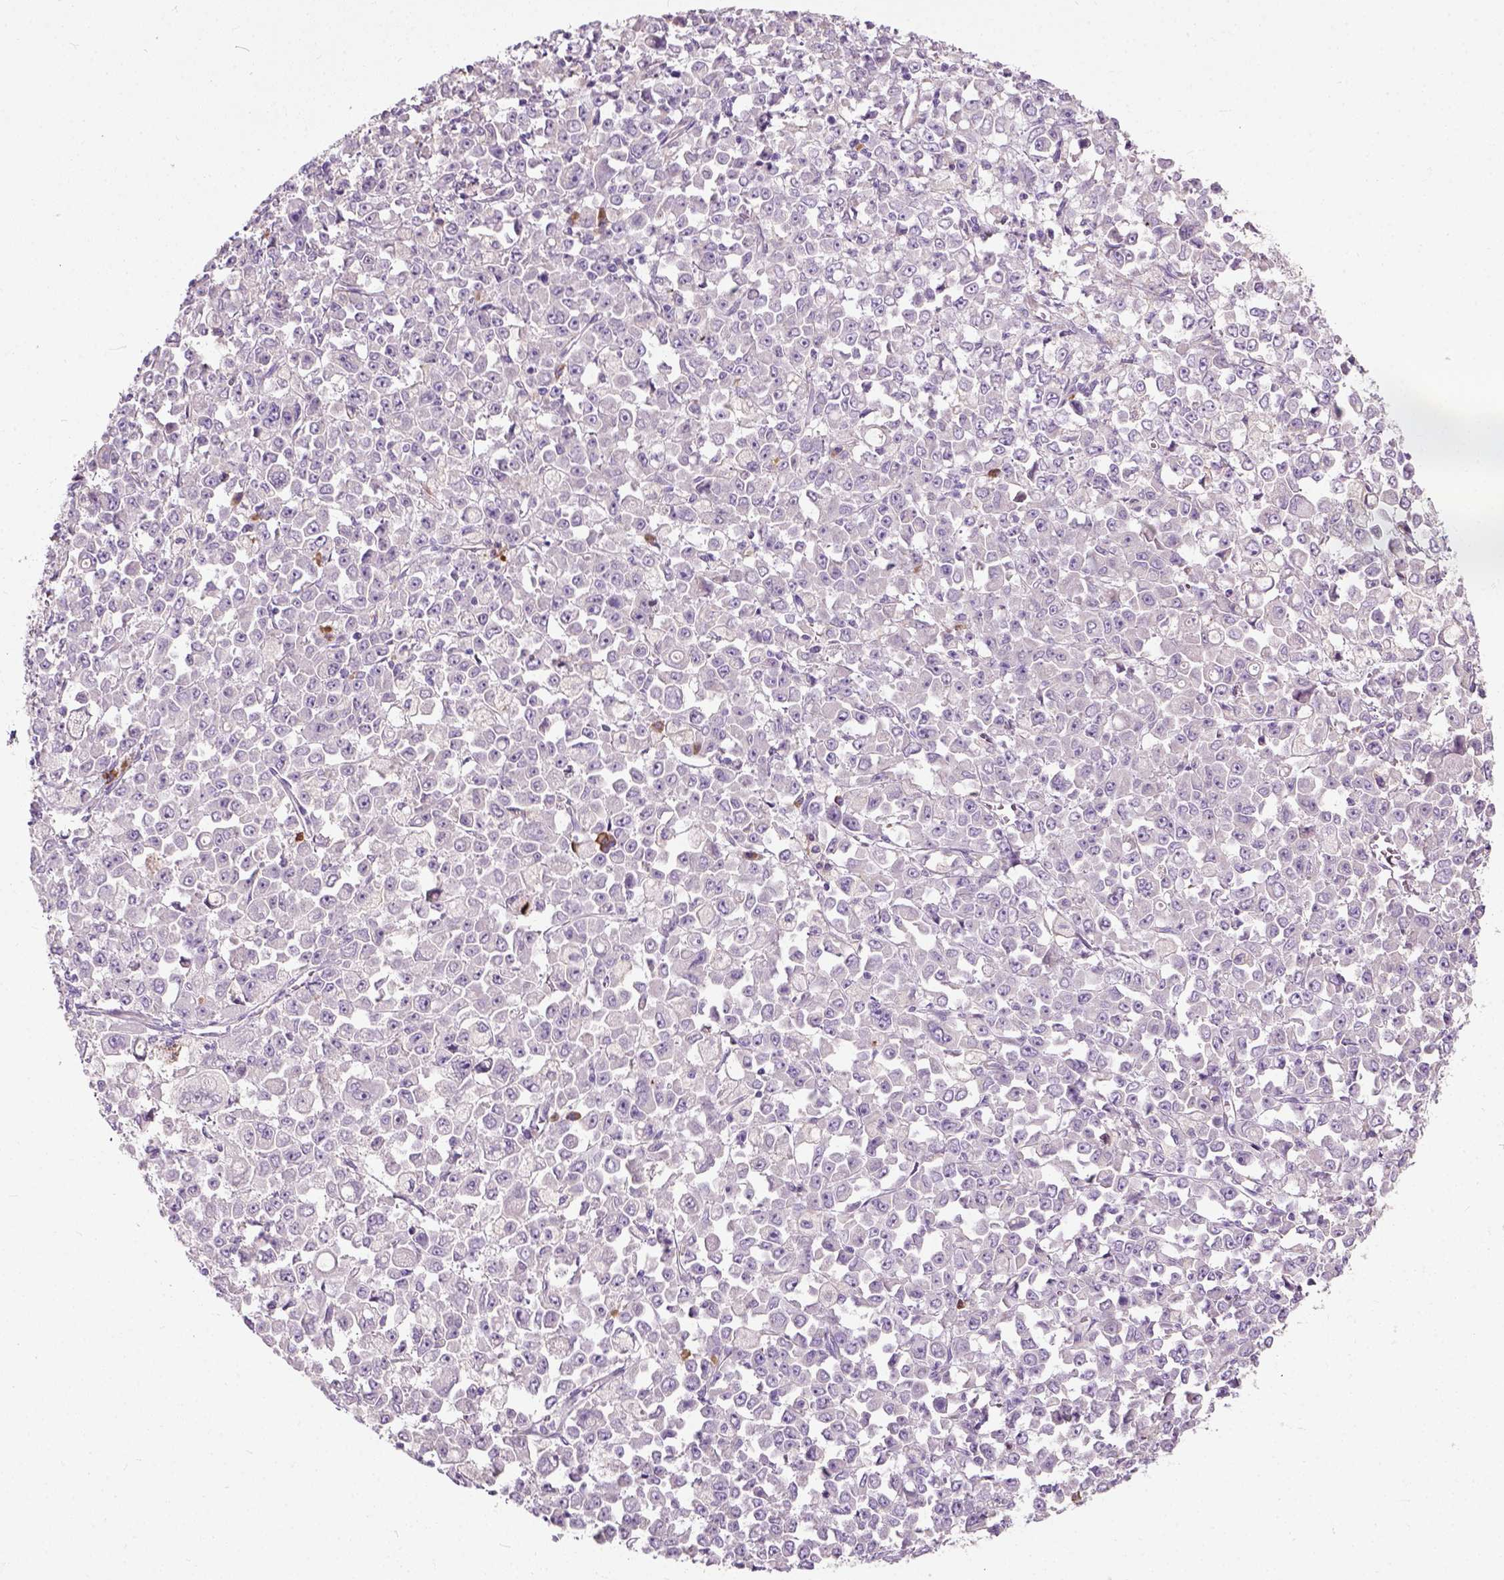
{"staining": {"intensity": "negative", "quantity": "none", "location": "none"}, "tissue": "stomach cancer", "cell_type": "Tumor cells", "image_type": "cancer", "snomed": [{"axis": "morphology", "description": "Adenocarcinoma, NOS"}, {"axis": "topography", "description": "Stomach, upper"}], "caption": "The image demonstrates no staining of tumor cells in stomach adenocarcinoma.", "gene": "TRIM72", "patient": {"sex": "male", "age": 70}}